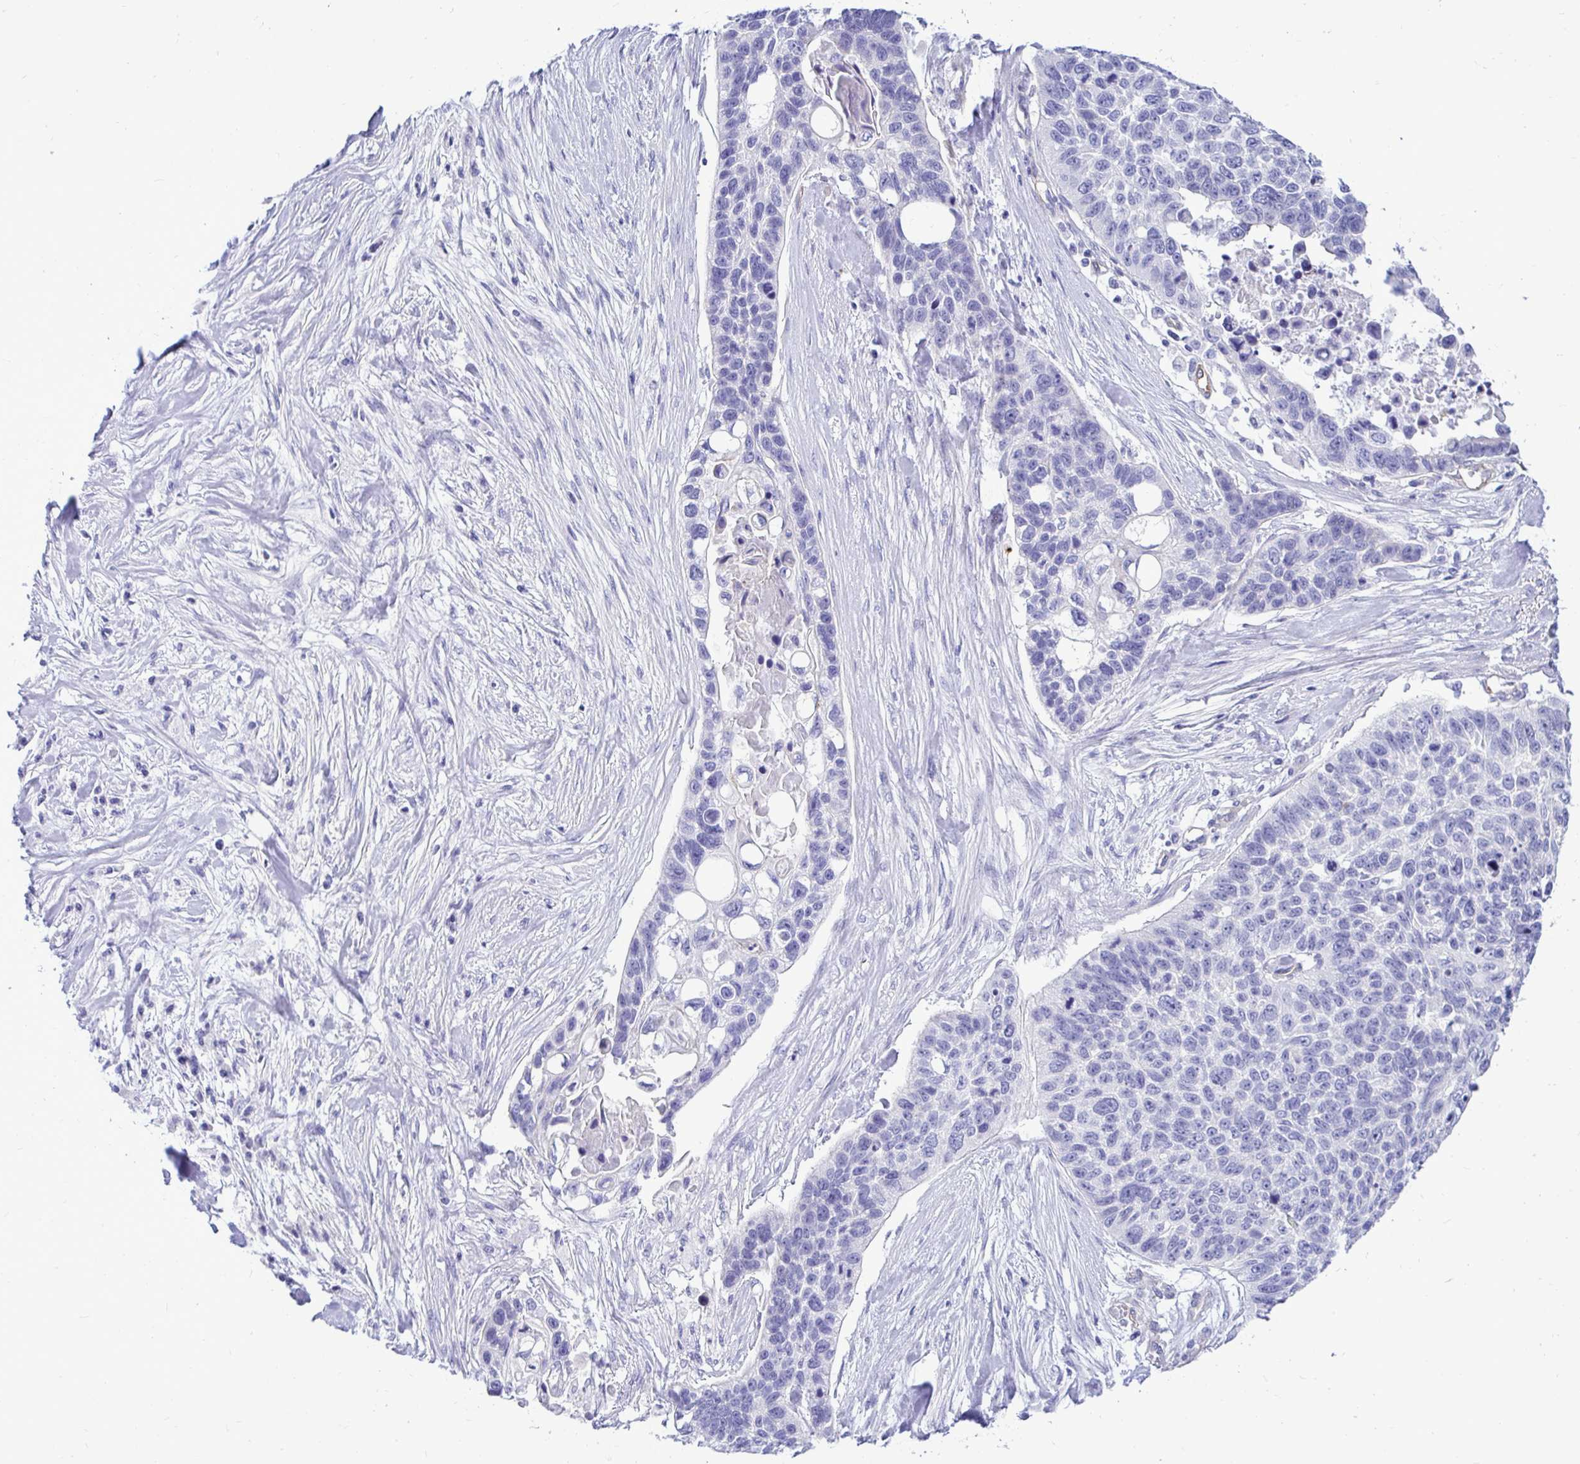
{"staining": {"intensity": "negative", "quantity": "none", "location": "none"}, "tissue": "lung cancer", "cell_type": "Tumor cells", "image_type": "cancer", "snomed": [{"axis": "morphology", "description": "Squamous cell carcinoma, NOS"}, {"axis": "topography", "description": "Lung"}], "caption": "Protein analysis of lung cancer (squamous cell carcinoma) shows no significant expression in tumor cells.", "gene": "ABCG2", "patient": {"sex": "male", "age": 62}}